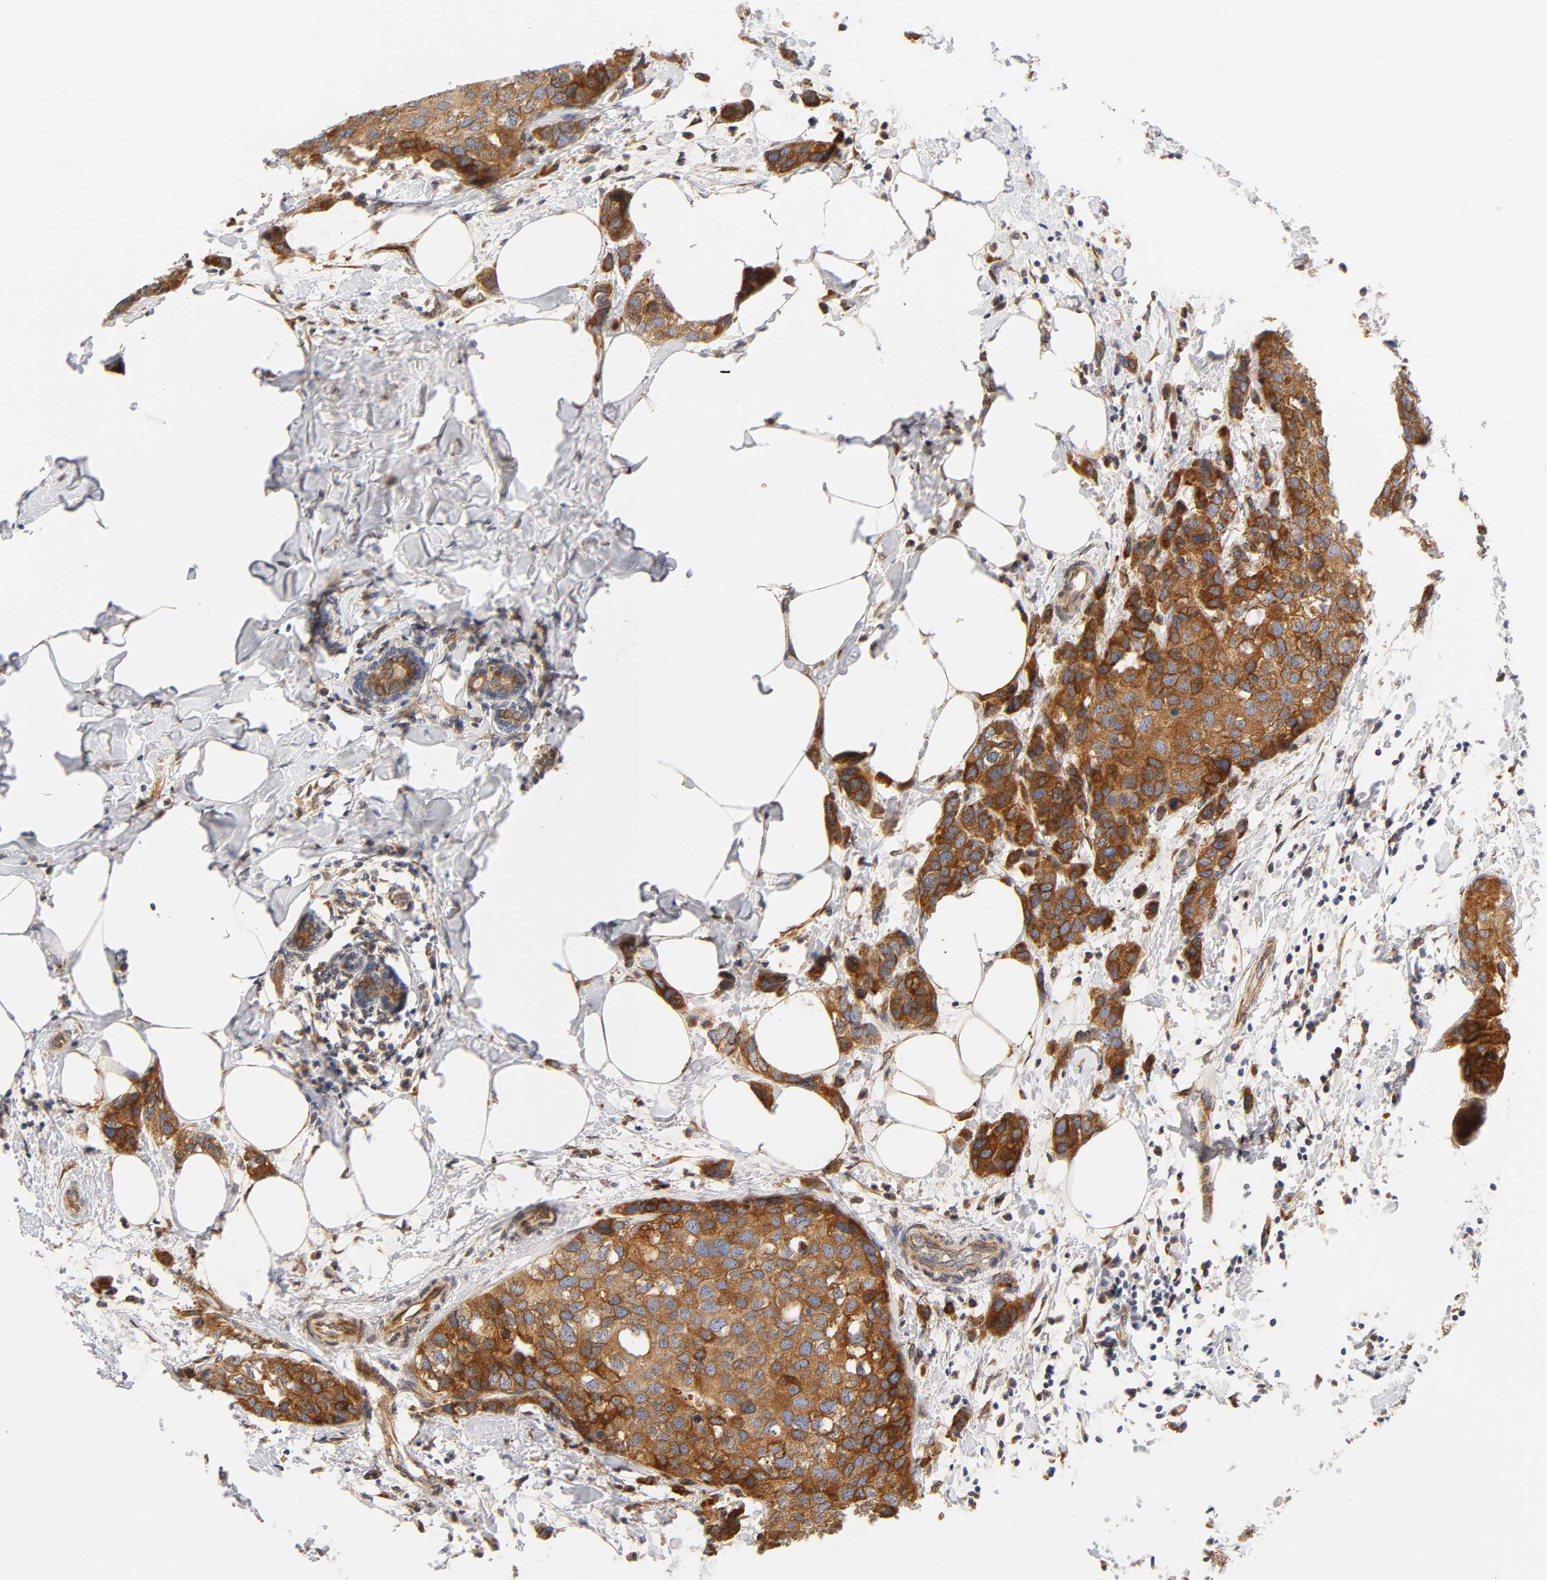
{"staining": {"intensity": "strong", "quantity": ">75%", "location": "cytoplasmic/membranous"}, "tissue": "breast cancer", "cell_type": "Tumor cells", "image_type": "cancer", "snomed": [{"axis": "morphology", "description": "Normal tissue, NOS"}, {"axis": "morphology", "description": "Duct carcinoma"}, {"axis": "topography", "description": "Breast"}], "caption": "Human breast cancer (infiltrating ductal carcinoma) stained with a protein marker shows strong staining in tumor cells.", "gene": "POR", "patient": {"sex": "female", "age": 50}}